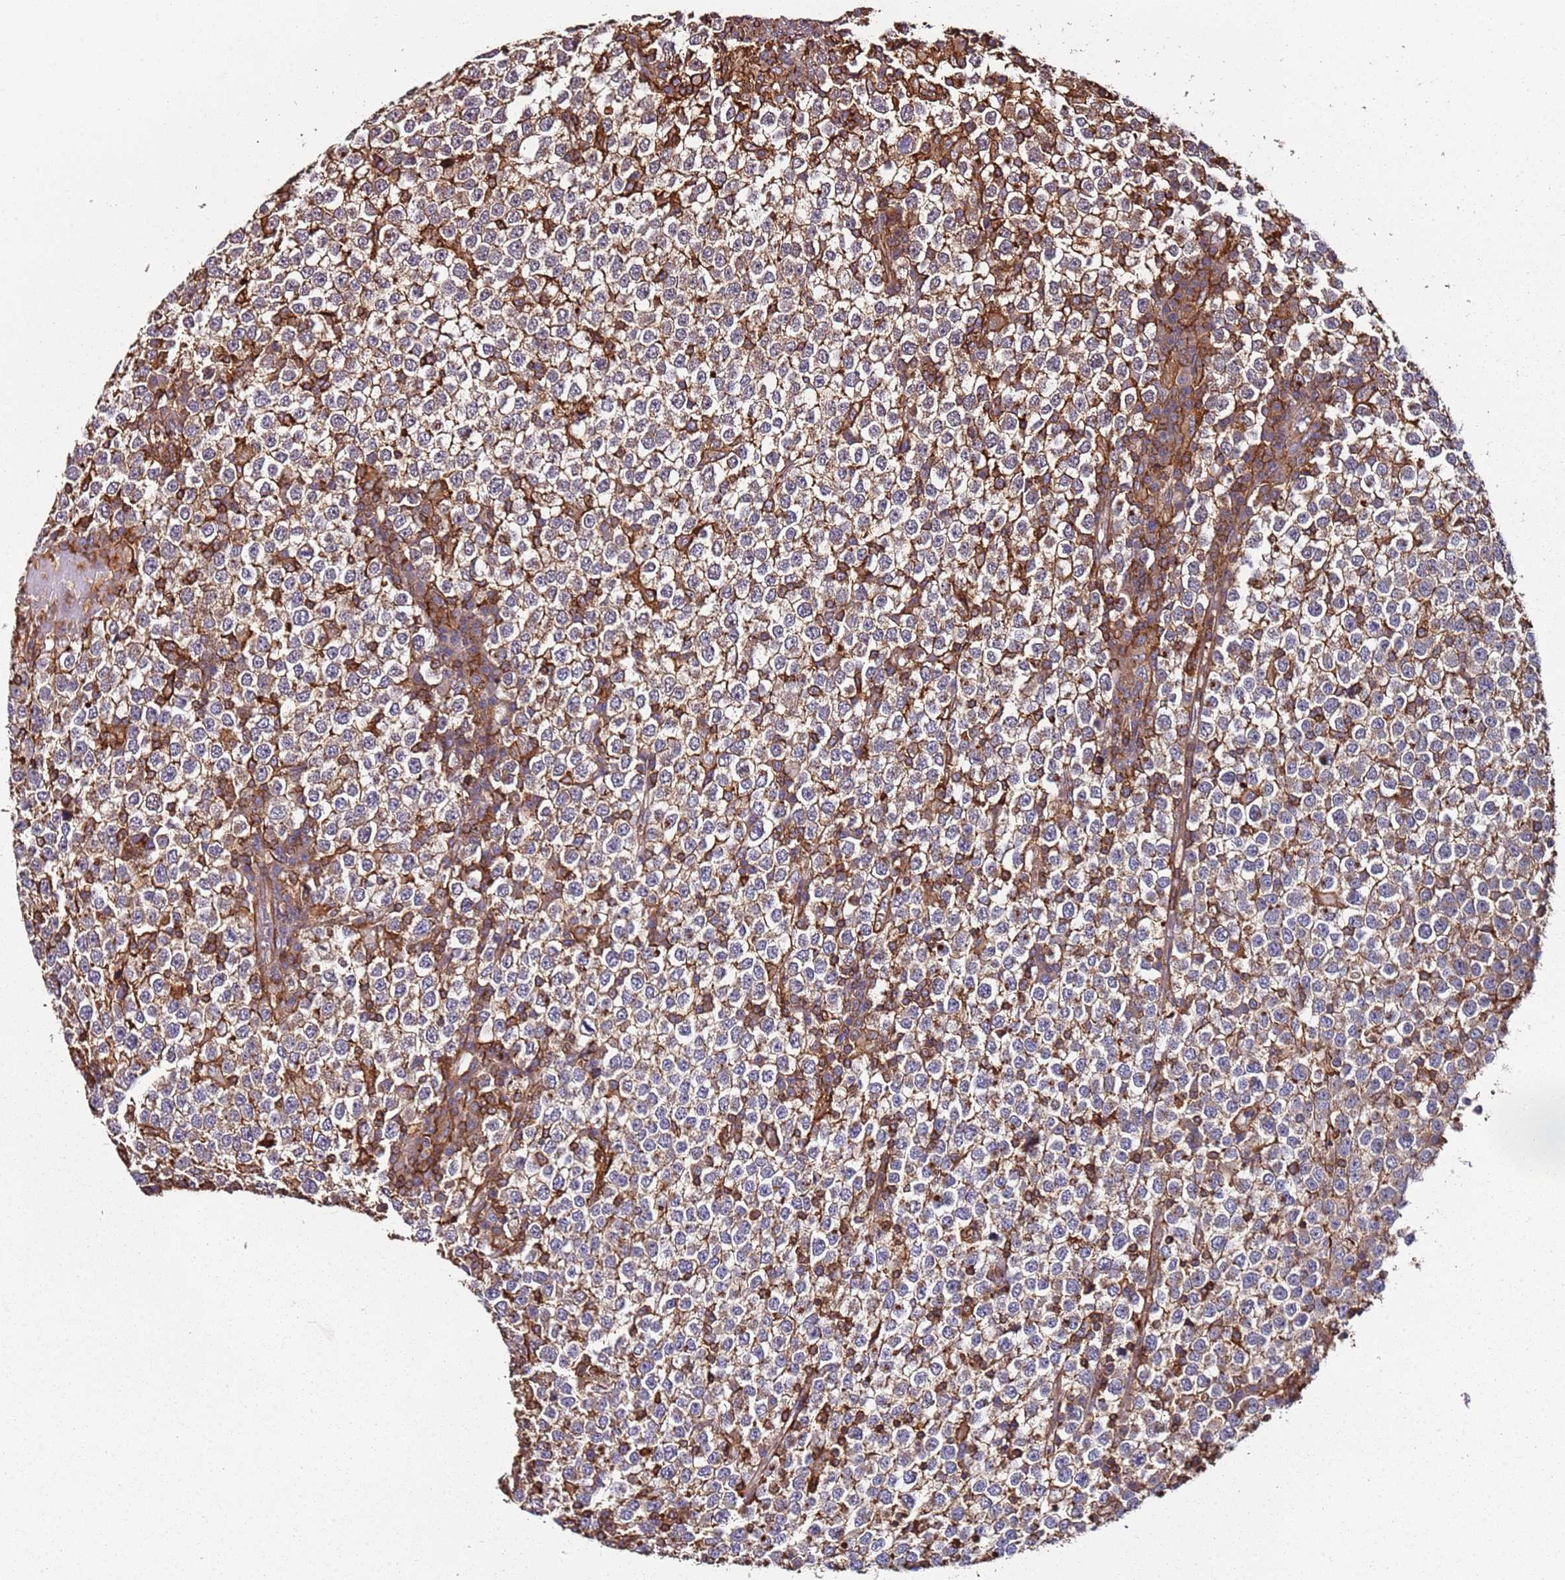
{"staining": {"intensity": "moderate", "quantity": "25%-75%", "location": "cytoplasmic/membranous"}, "tissue": "testis cancer", "cell_type": "Tumor cells", "image_type": "cancer", "snomed": [{"axis": "morphology", "description": "Seminoma, NOS"}, {"axis": "topography", "description": "Testis"}], "caption": "Human seminoma (testis) stained with a protein marker reveals moderate staining in tumor cells.", "gene": "CYP2U1", "patient": {"sex": "male", "age": 65}}